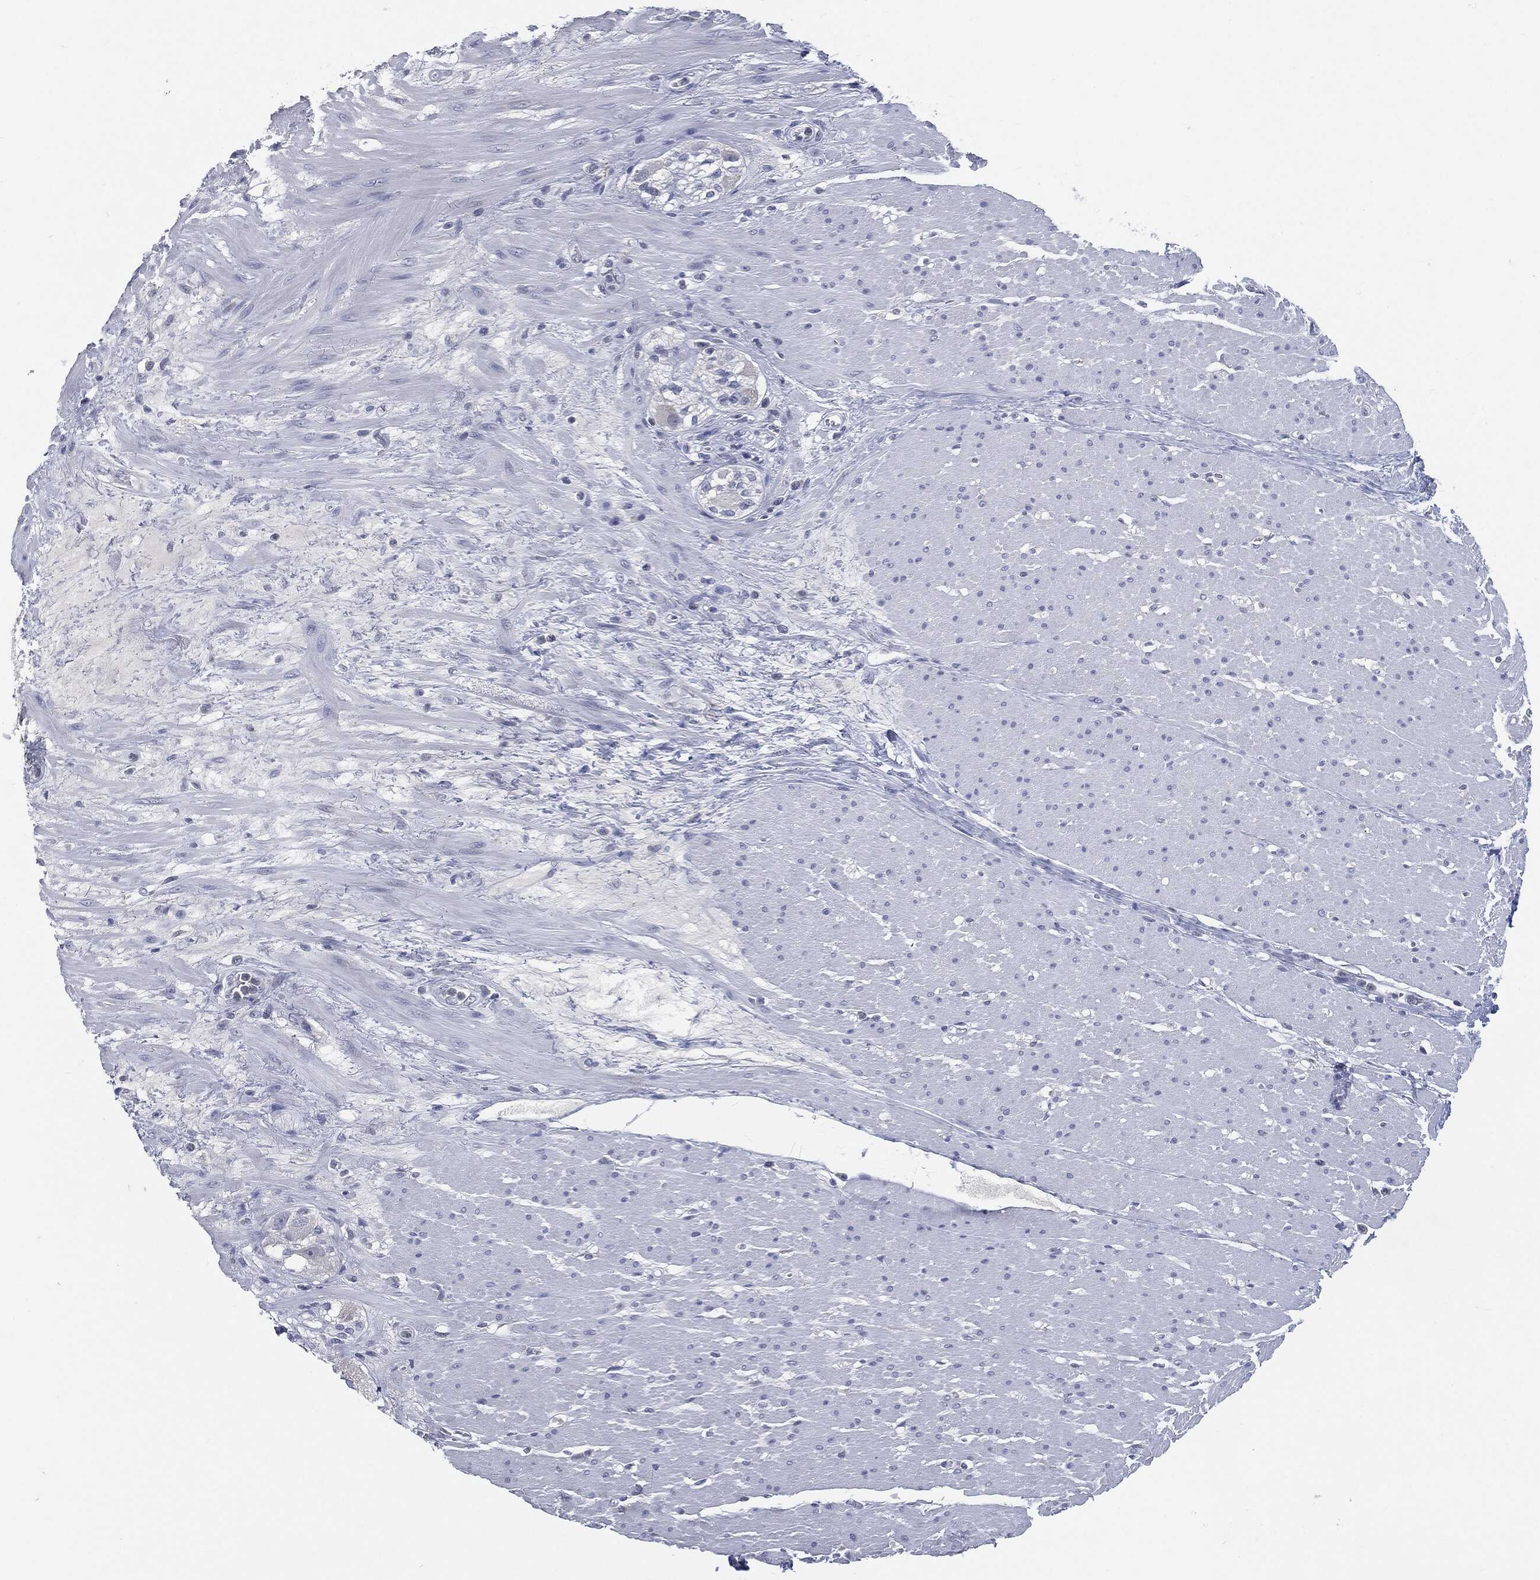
{"staining": {"intensity": "negative", "quantity": "none", "location": "none"}, "tissue": "smooth muscle", "cell_type": "Smooth muscle cells", "image_type": "normal", "snomed": [{"axis": "morphology", "description": "Normal tissue, NOS"}, {"axis": "topography", "description": "Soft tissue"}, {"axis": "topography", "description": "Smooth muscle"}], "caption": "This is a histopathology image of immunohistochemistry (IHC) staining of normal smooth muscle, which shows no positivity in smooth muscle cells.", "gene": "PROM1", "patient": {"sex": "male", "age": 72}}